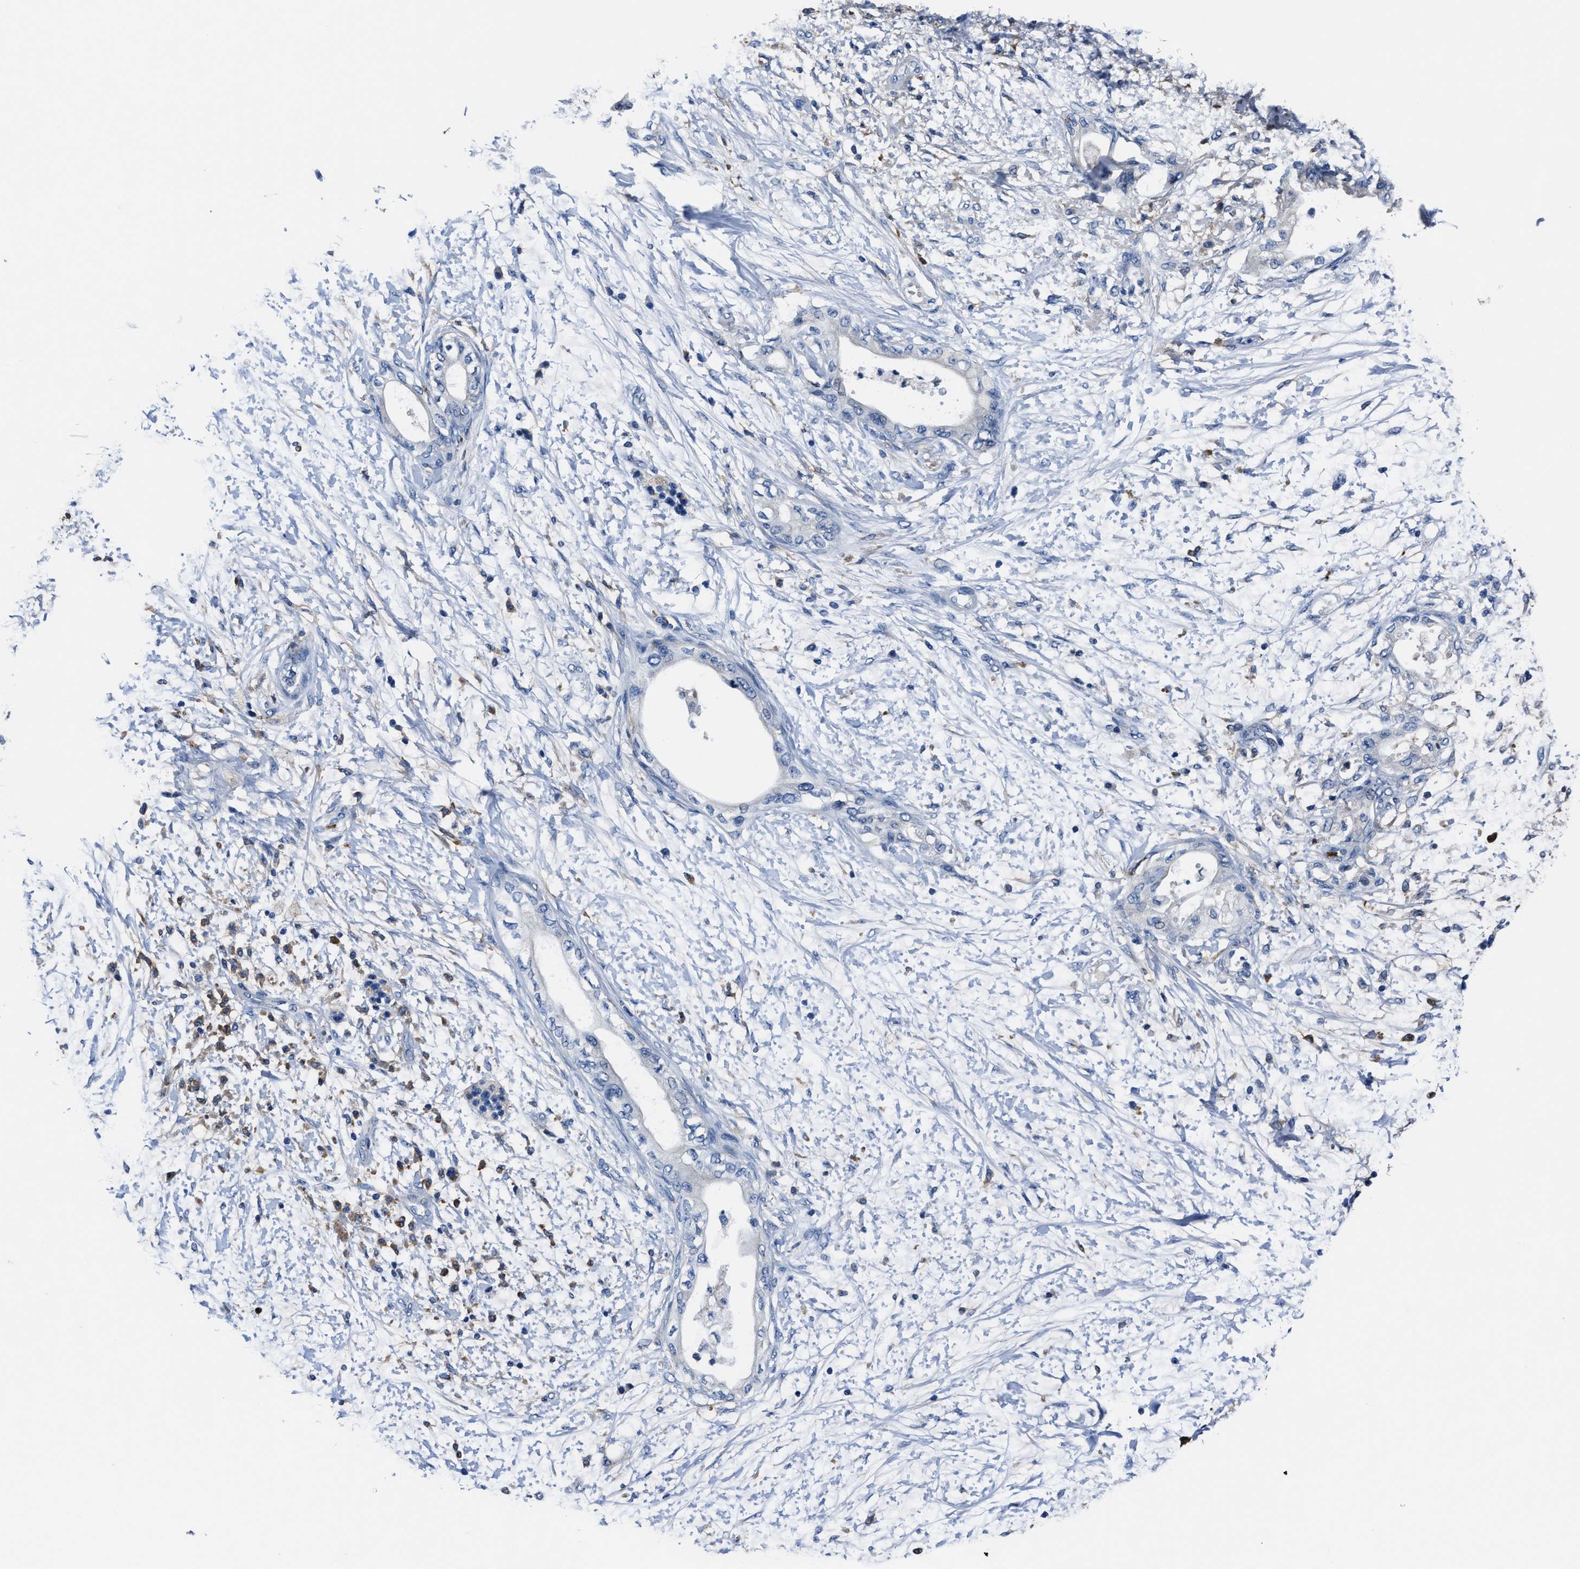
{"staining": {"intensity": "negative", "quantity": "none", "location": "none"}, "tissue": "adipose tissue", "cell_type": "Adipocytes", "image_type": "normal", "snomed": [{"axis": "morphology", "description": "Normal tissue, NOS"}, {"axis": "morphology", "description": "Adenocarcinoma, NOS"}, {"axis": "topography", "description": "Duodenum"}, {"axis": "topography", "description": "Peripheral nerve tissue"}], "caption": "Immunohistochemistry of benign human adipose tissue exhibits no expression in adipocytes. (Stains: DAB (3,3'-diaminobenzidine) immunohistochemistry with hematoxylin counter stain, Microscopy: brightfield microscopy at high magnification).", "gene": "FGL2", "patient": {"sex": "female", "age": 60}}